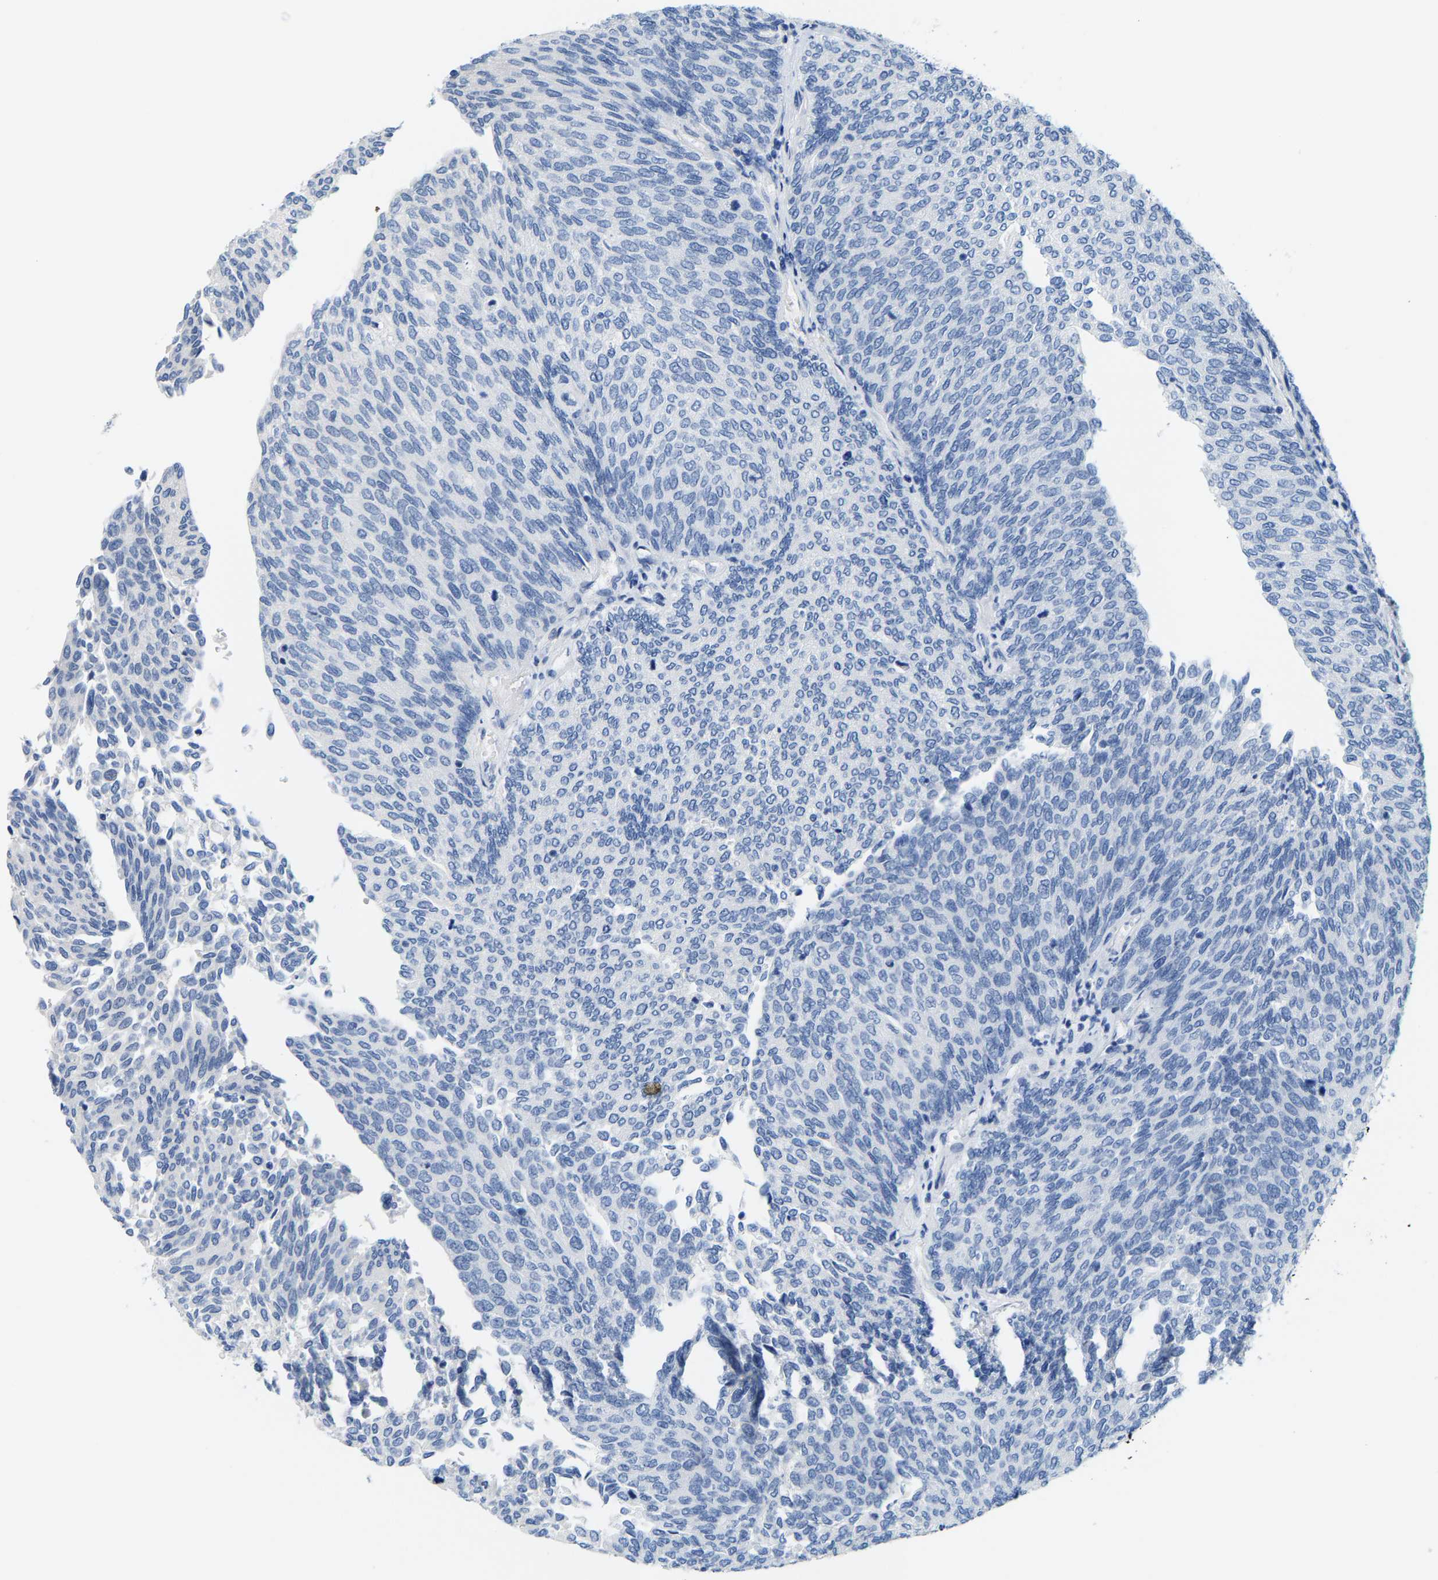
{"staining": {"intensity": "negative", "quantity": "none", "location": "none"}, "tissue": "urothelial cancer", "cell_type": "Tumor cells", "image_type": "cancer", "snomed": [{"axis": "morphology", "description": "Urothelial carcinoma, Low grade"}, {"axis": "topography", "description": "Urinary bladder"}], "caption": "Immunohistochemistry (IHC) image of neoplastic tissue: urothelial carcinoma (low-grade) stained with DAB reveals no significant protein staining in tumor cells. (DAB IHC visualized using brightfield microscopy, high magnification).", "gene": "KLHL1", "patient": {"sex": "female", "age": 79}}